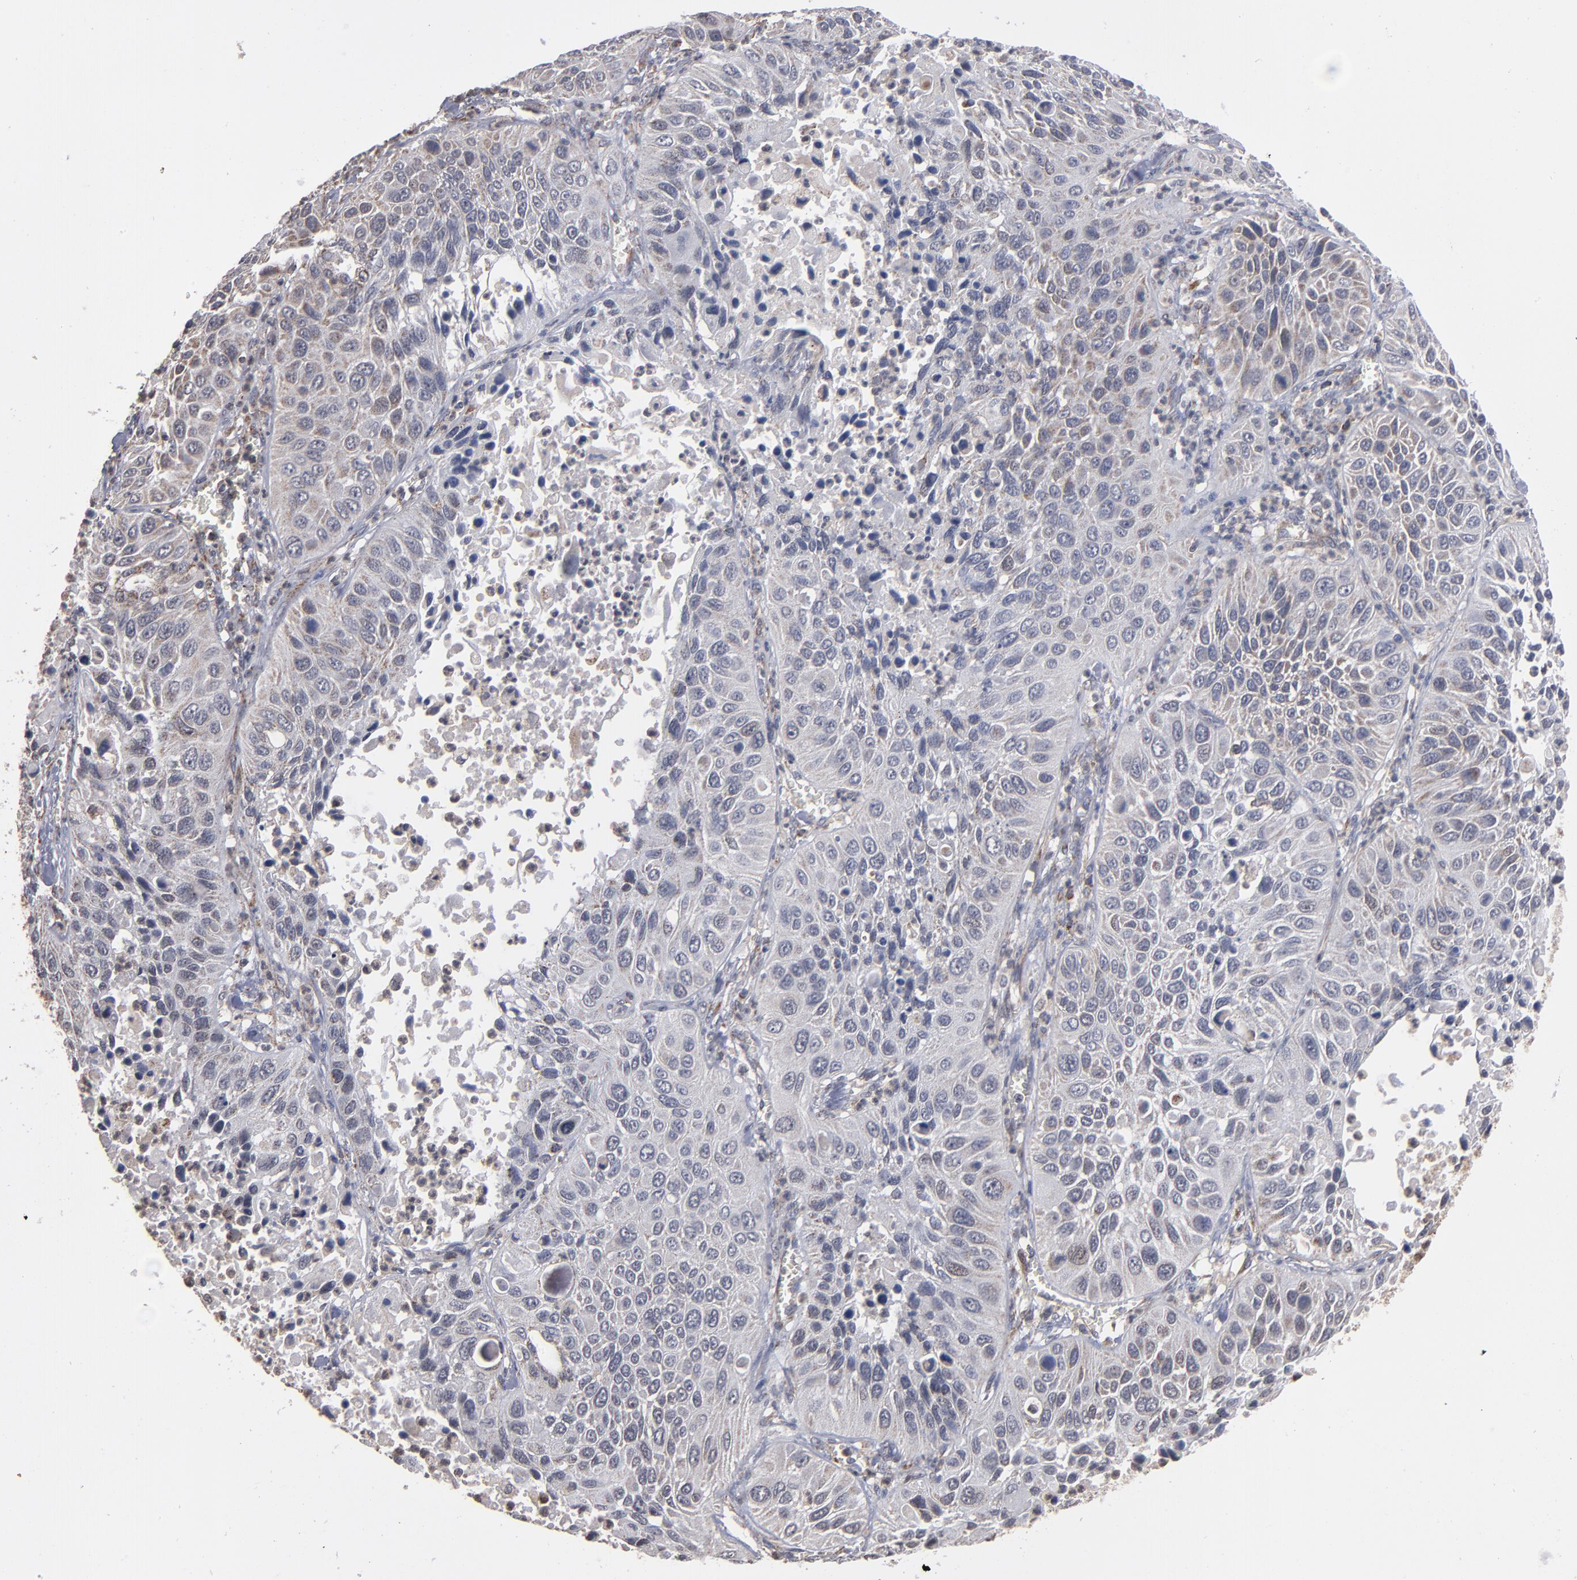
{"staining": {"intensity": "weak", "quantity": "<25%", "location": "cytoplasmic/membranous"}, "tissue": "lung cancer", "cell_type": "Tumor cells", "image_type": "cancer", "snomed": [{"axis": "morphology", "description": "Squamous cell carcinoma, NOS"}, {"axis": "topography", "description": "Lung"}], "caption": "Immunohistochemistry (IHC) histopathology image of neoplastic tissue: human lung cancer (squamous cell carcinoma) stained with DAB (3,3'-diaminobenzidine) demonstrates no significant protein expression in tumor cells.", "gene": "MIPOL1", "patient": {"sex": "female", "age": 76}}